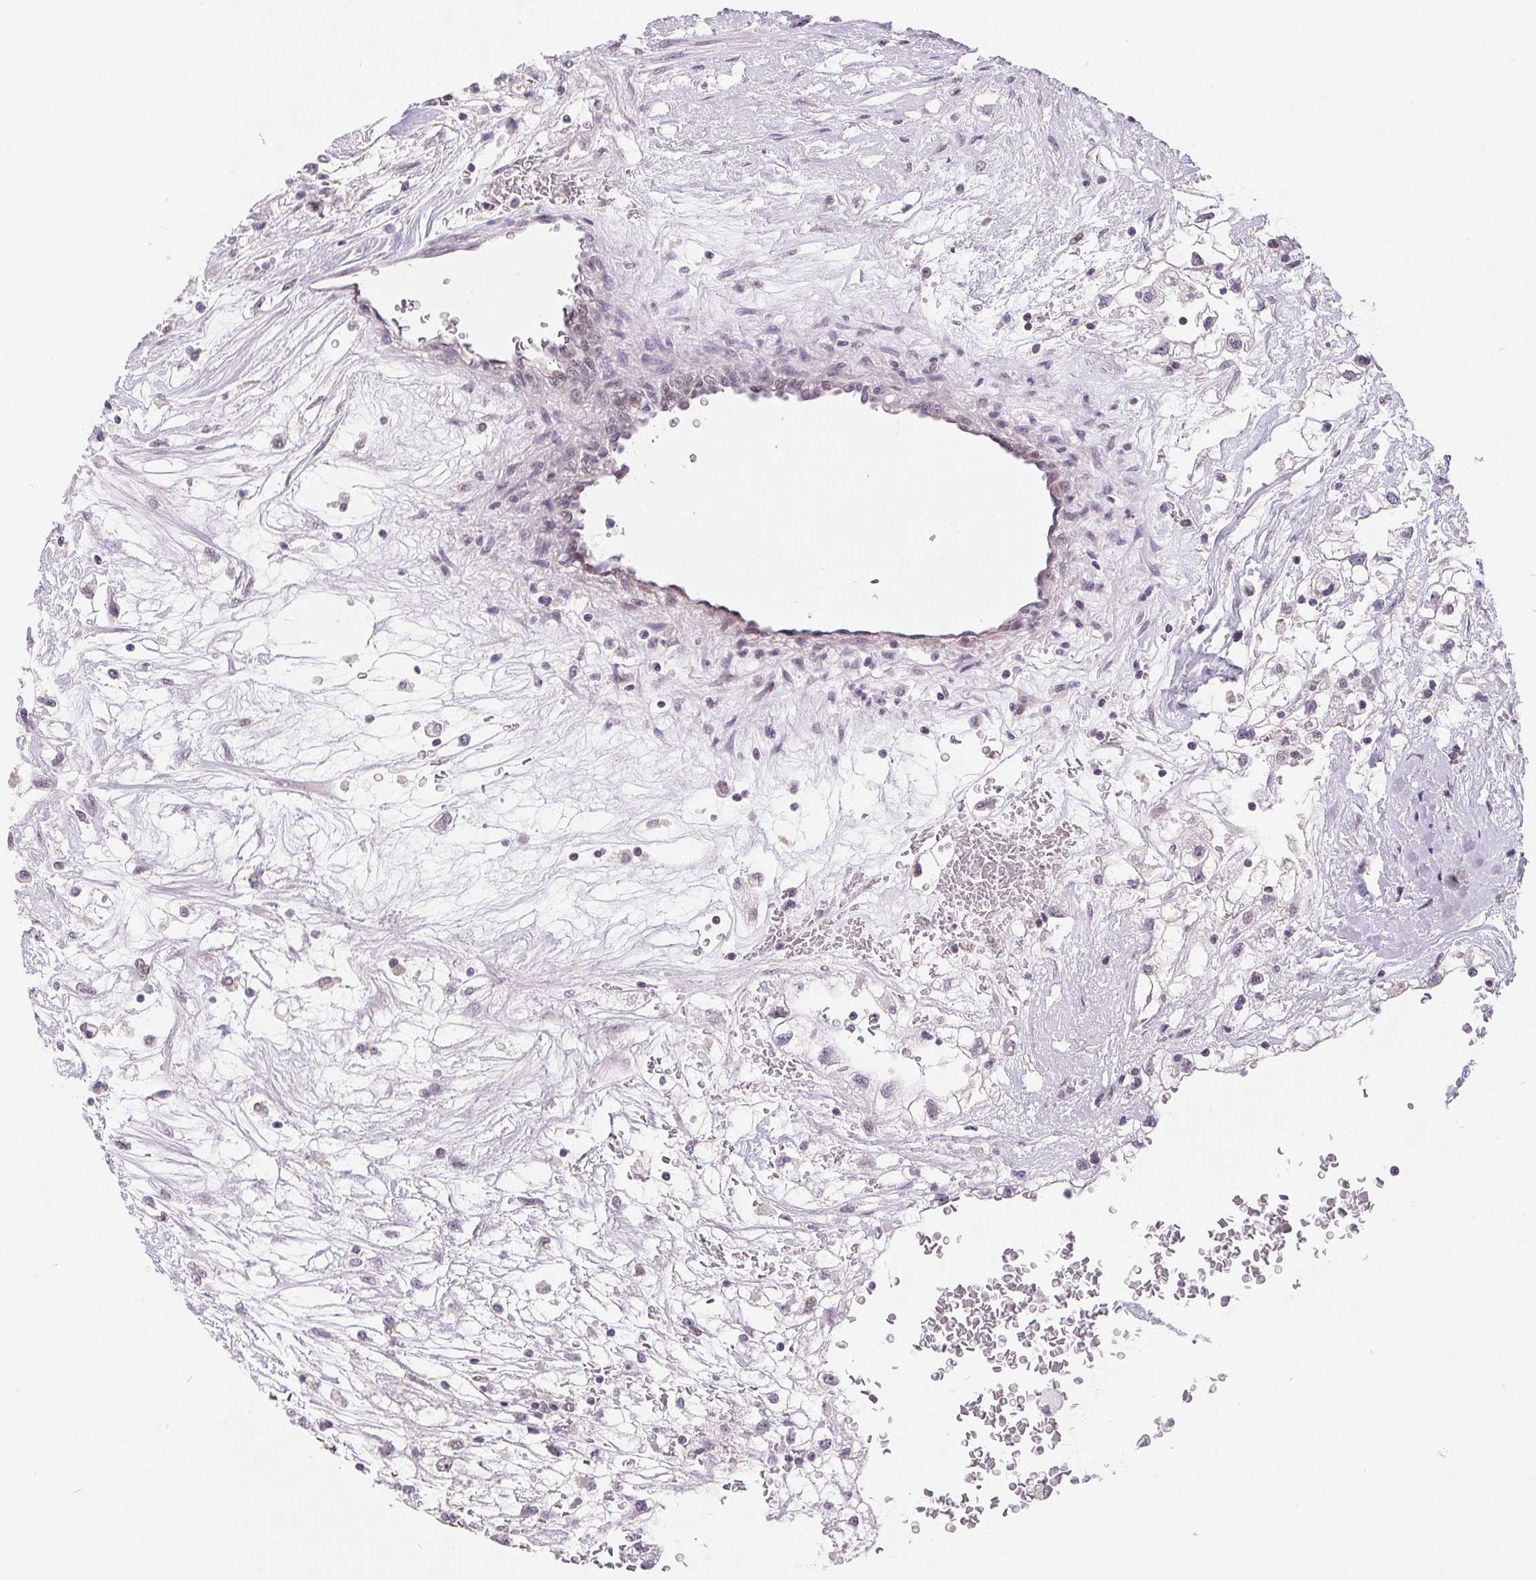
{"staining": {"intensity": "negative", "quantity": "none", "location": "none"}, "tissue": "renal cancer", "cell_type": "Tumor cells", "image_type": "cancer", "snomed": [{"axis": "morphology", "description": "Adenocarcinoma, NOS"}, {"axis": "topography", "description": "Kidney"}], "caption": "A high-resolution histopathology image shows immunohistochemistry (IHC) staining of renal cancer (adenocarcinoma), which exhibits no significant staining in tumor cells. (Stains: DAB (3,3'-diaminobenzidine) immunohistochemistry with hematoxylin counter stain, Microscopy: brightfield microscopy at high magnification).", "gene": "LCA5L", "patient": {"sex": "male", "age": 59}}